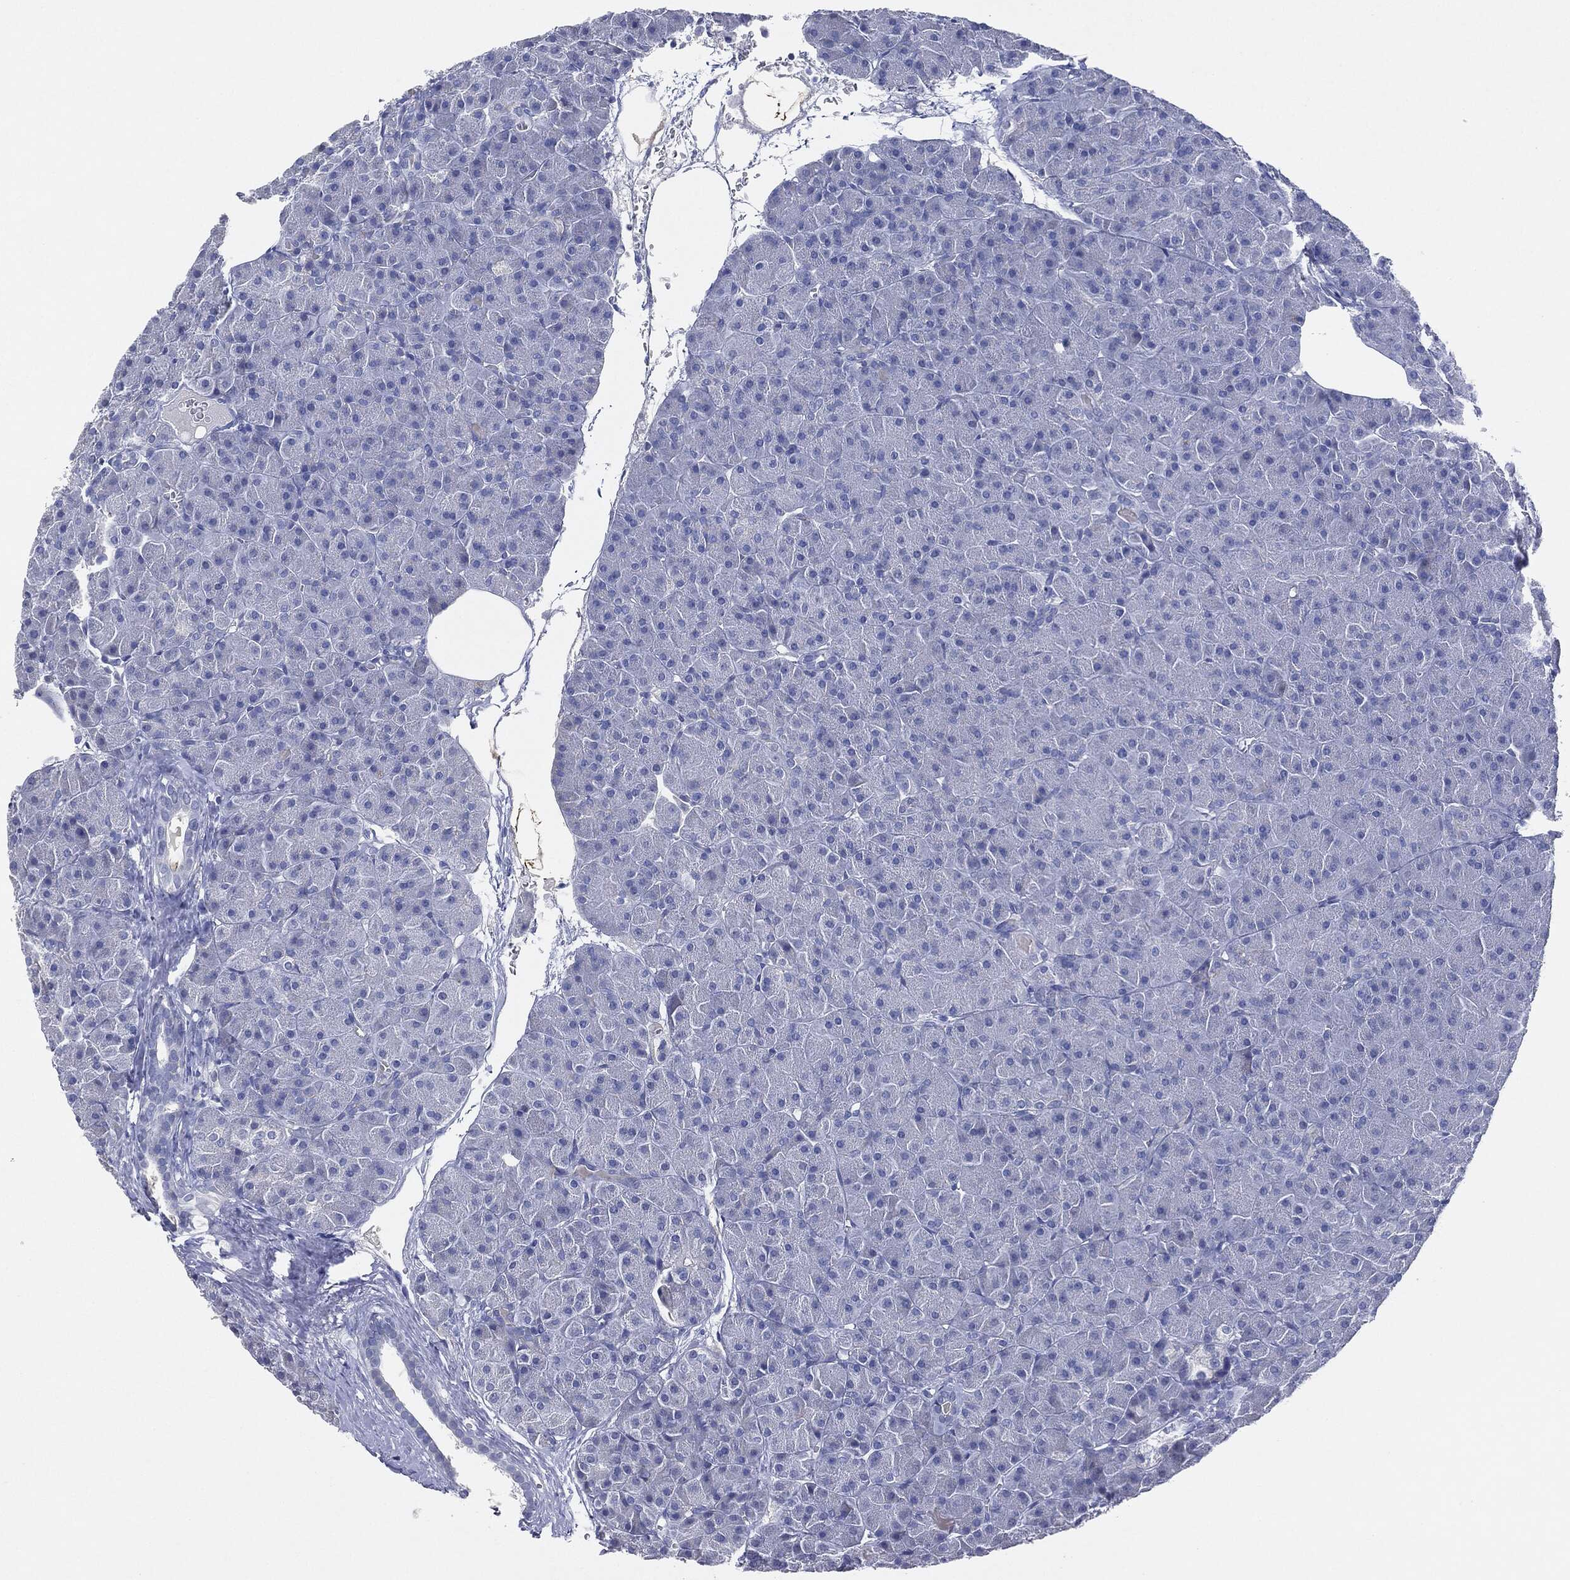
{"staining": {"intensity": "negative", "quantity": "none", "location": "none"}, "tissue": "pancreas", "cell_type": "Exocrine glandular cells", "image_type": "normal", "snomed": [{"axis": "morphology", "description": "Normal tissue, NOS"}, {"axis": "topography", "description": "Pancreas"}], "caption": "DAB immunohistochemical staining of normal pancreas shows no significant staining in exocrine glandular cells.", "gene": "NTRK1", "patient": {"sex": "male", "age": 61}}